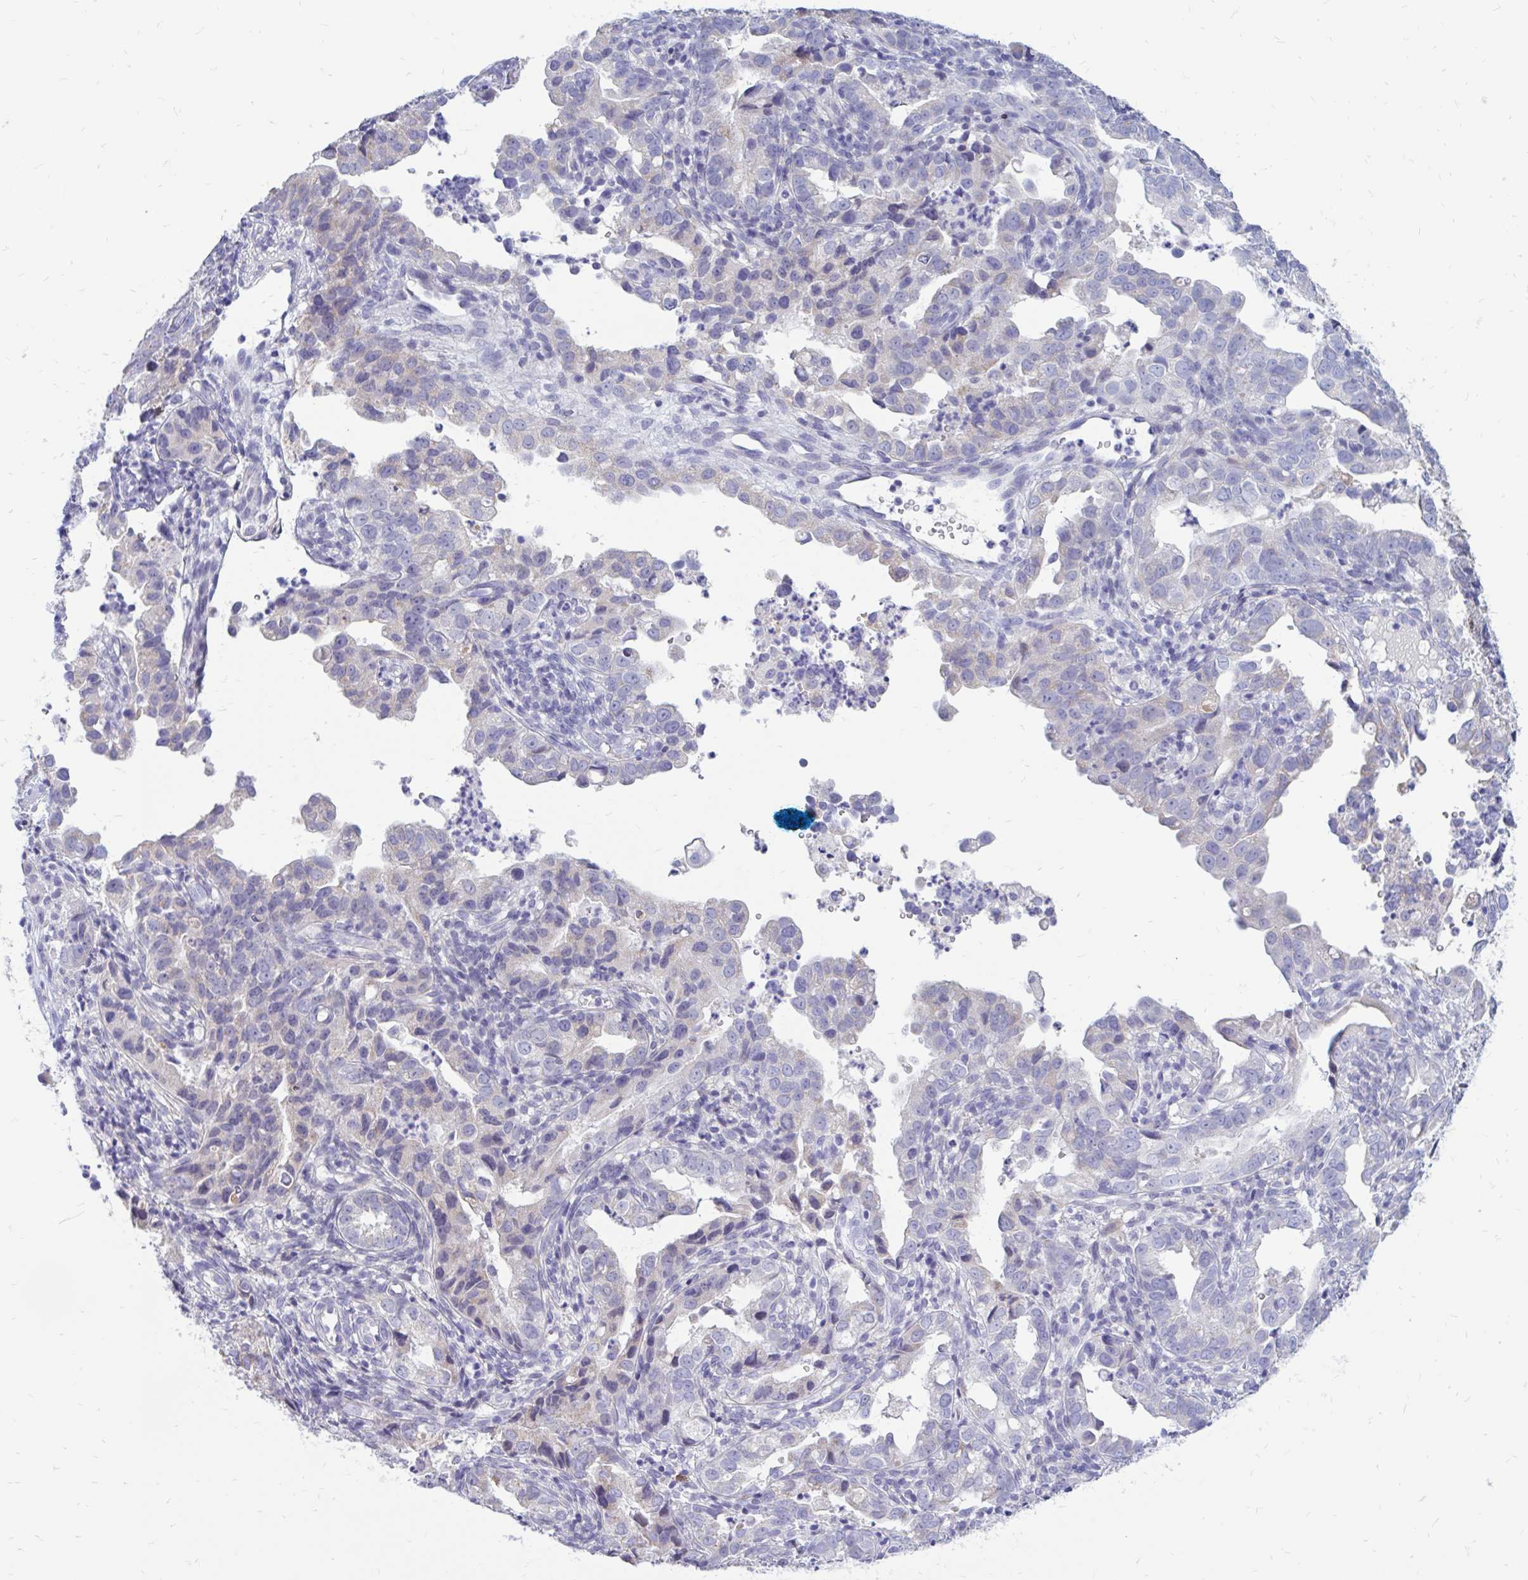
{"staining": {"intensity": "negative", "quantity": "none", "location": "none"}, "tissue": "endometrial cancer", "cell_type": "Tumor cells", "image_type": "cancer", "snomed": [{"axis": "morphology", "description": "Adenocarcinoma, NOS"}, {"axis": "topography", "description": "Endometrium"}], "caption": "Human endometrial cancer stained for a protein using immunohistochemistry shows no staining in tumor cells.", "gene": "IGSF5", "patient": {"sex": "female", "age": 57}}